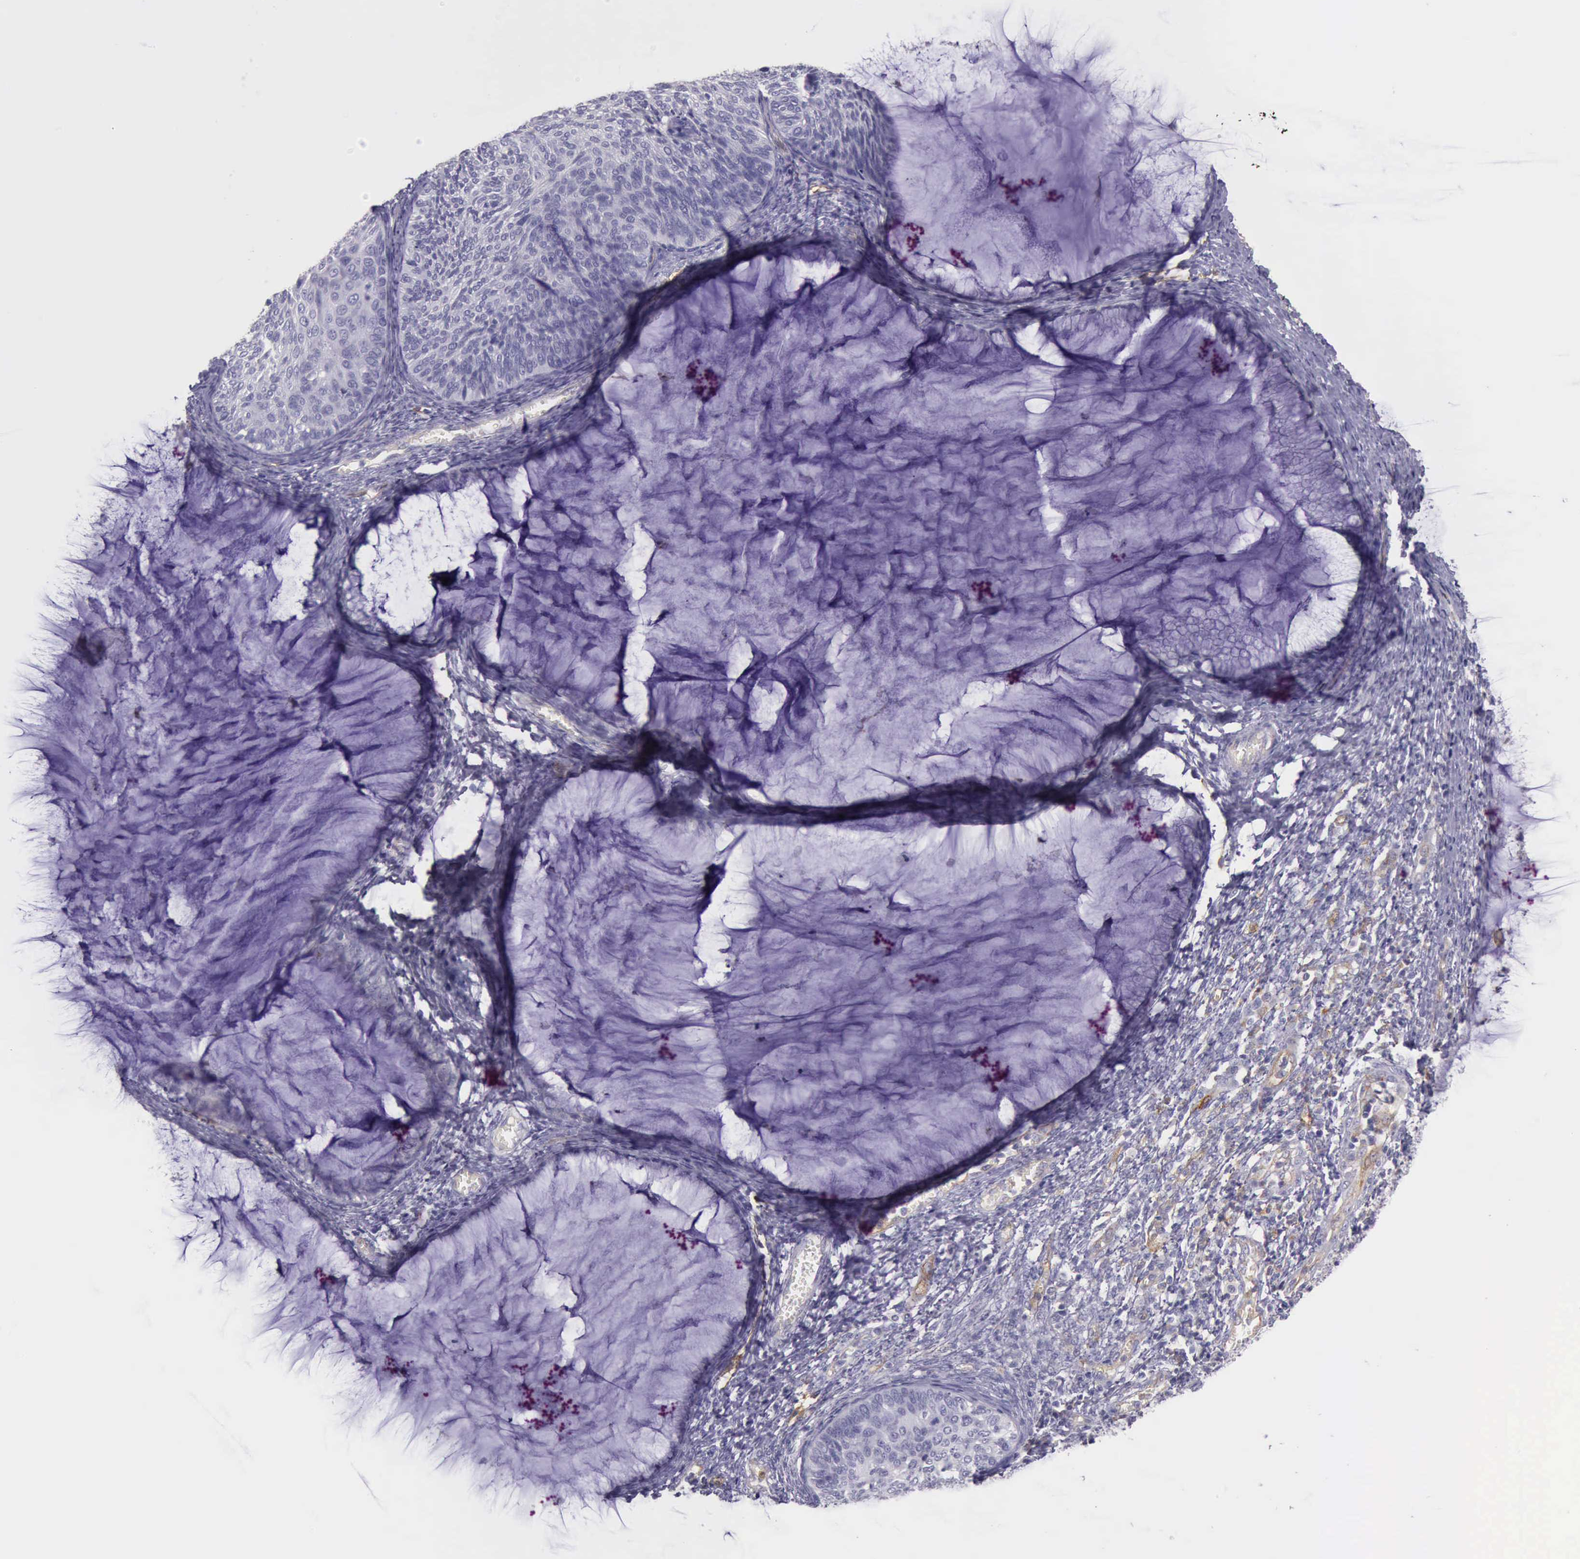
{"staining": {"intensity": "negative", "quantity": "none", "location": "none"}, "tissue": "cervical cancer", "cell_type": "Tumor cells", "image_type": "cancer", "snomed": [{"axis": "morphology", "description": "Squamous cell carcinoma, NOS"}, {"axis": "topography", "description": "Cervix"}], "caption": "IHC photomicrograph of cervical squamous cell carcinoma stained for a protein (brown), which displays no staining in tumor cells.", "gene": "TCEANC", "patient": {"sex": "female", "age": 36}}